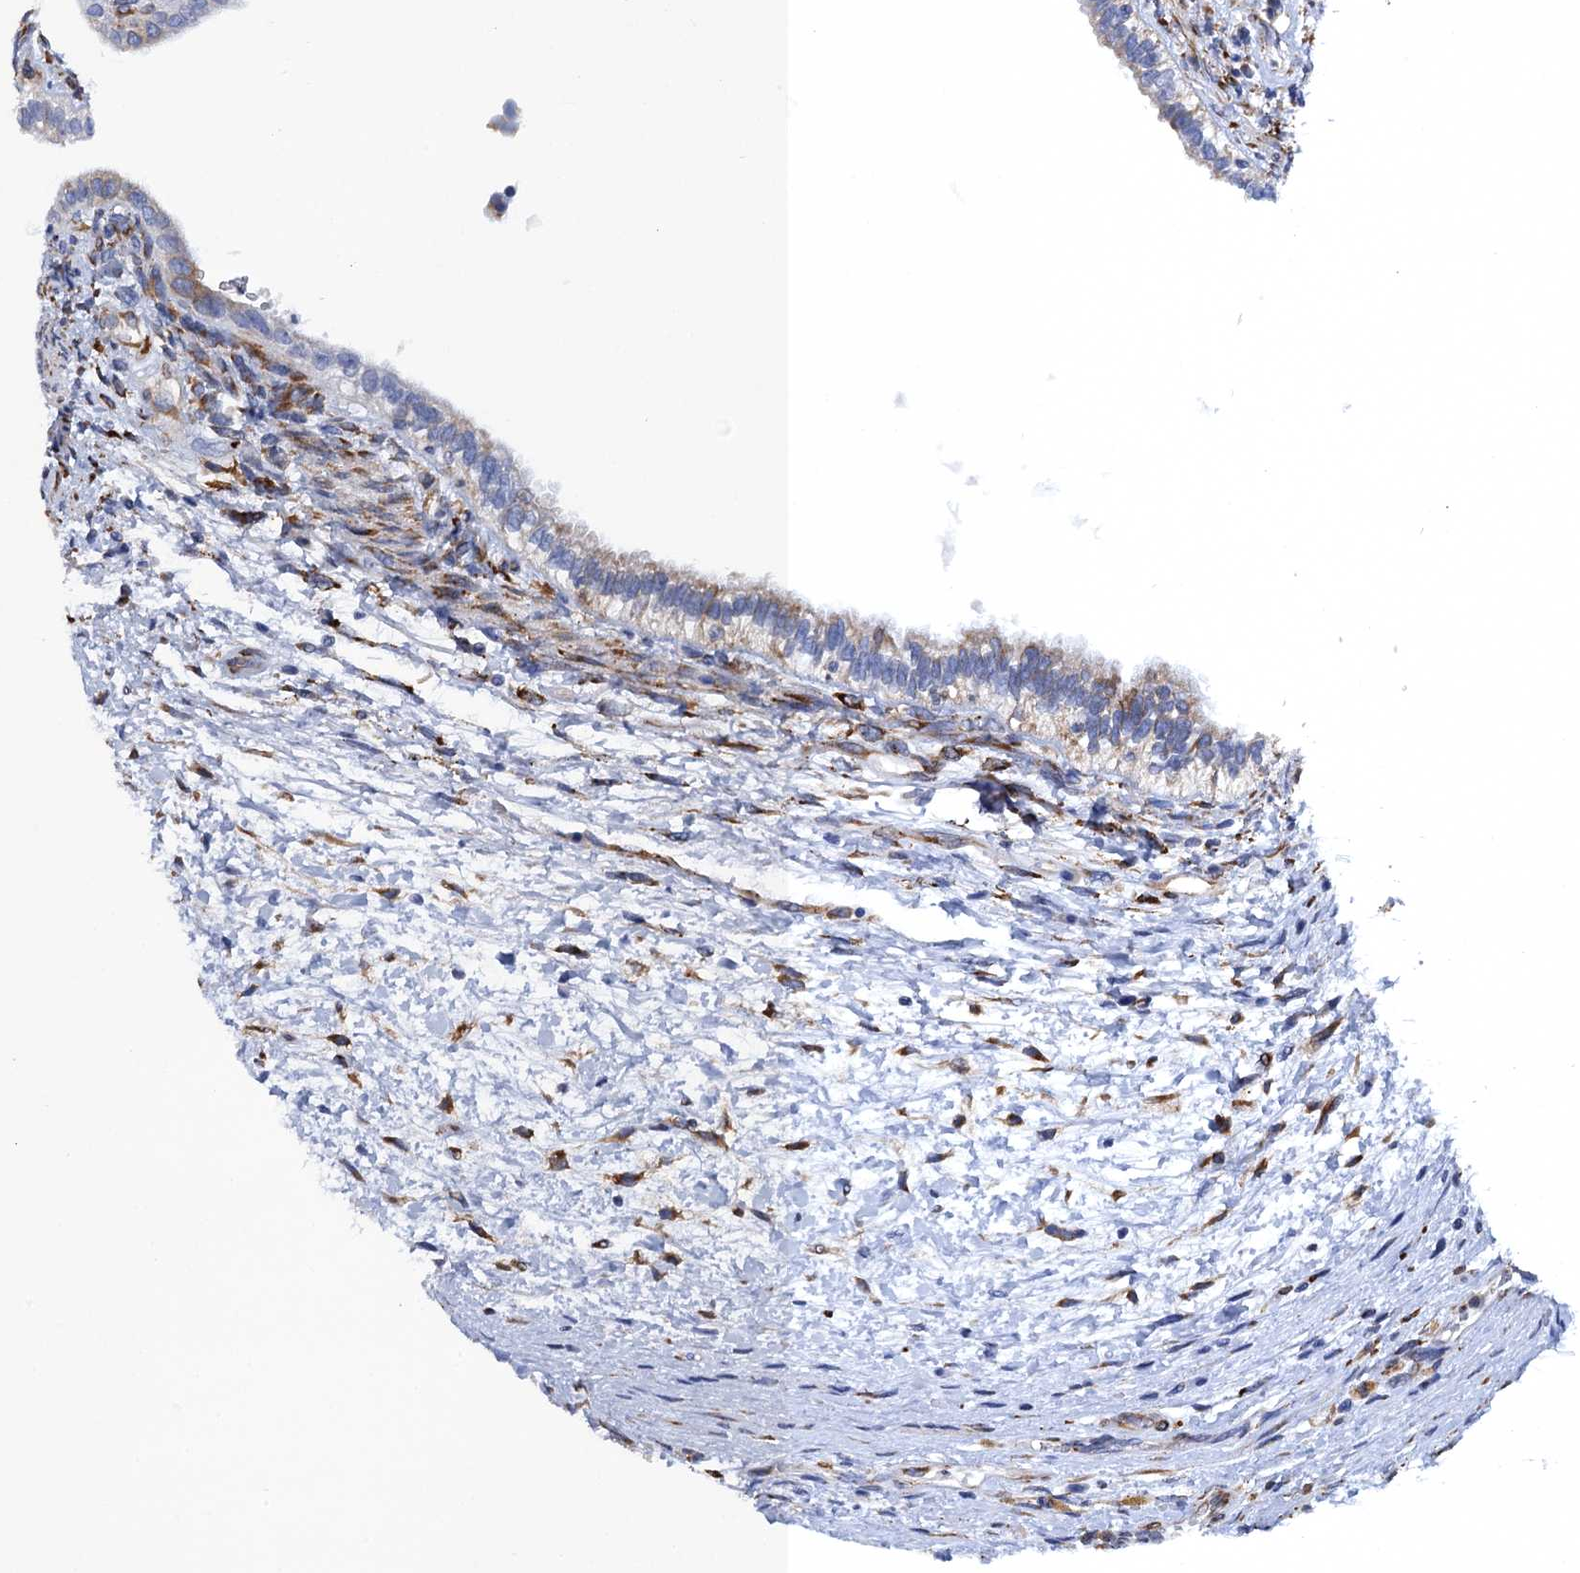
{"staining": {"intensity": "weak", "quantity": "<25%", "location": "cytoplasmic/membranous"}, "tissue": "testis cancer", "cell_type": "Tumor cells", "image_type": "cancer", "snomed": [{"axis": "morphology", "description": "Carcinoma, Embryonal, NOS"}, {"axis": "topography", "description": "Testis"}], "caption": "Image shows no protein positivity in tumor cells of testis cancer (embryonal carcinoma) tissue.", "gene": "POGLUT3", "patient": {"sex": "male", "age": 26}}